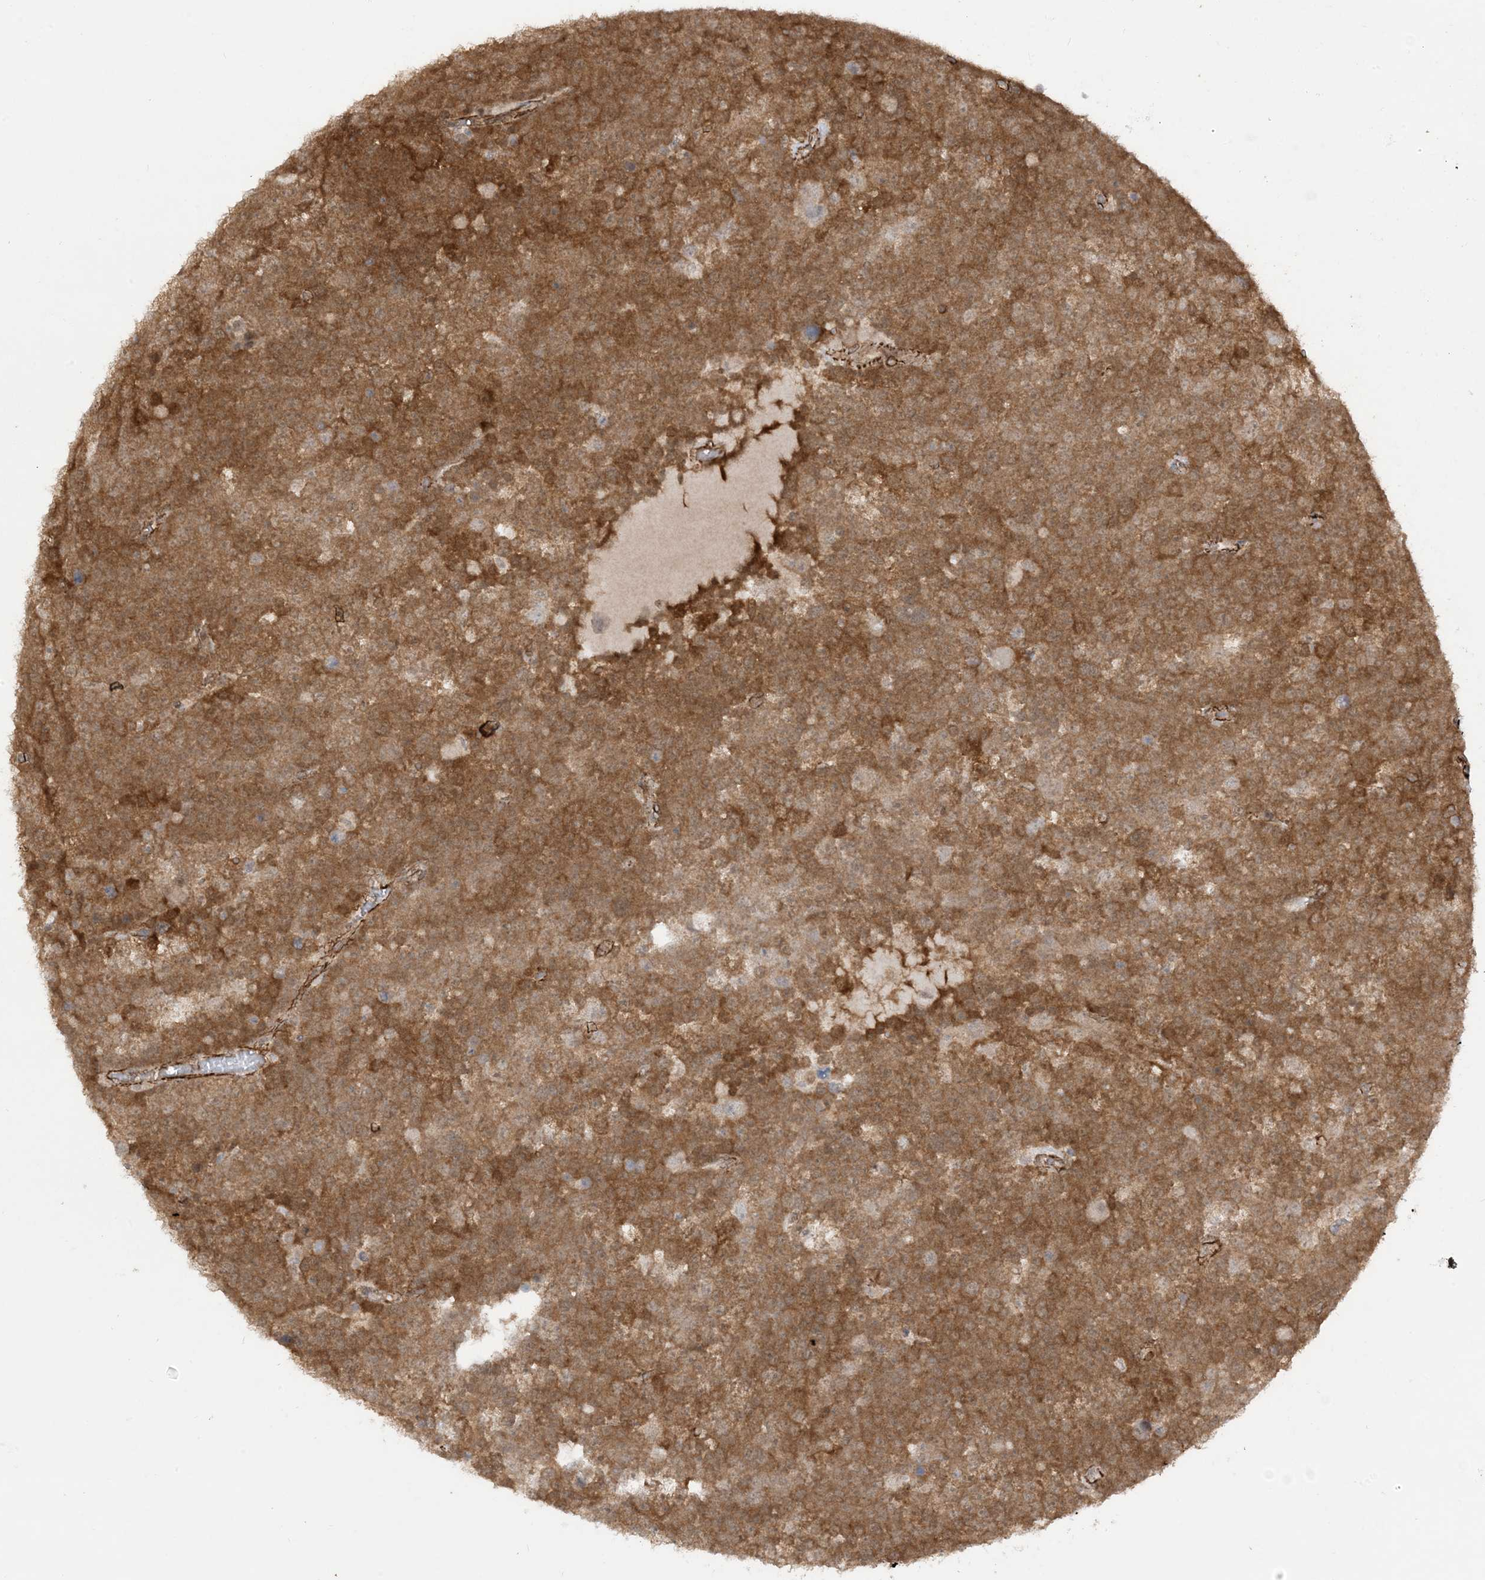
{"staining": {"intensity": "strong", "quantity": ">75%", "location": "cytoplasmic/membranous"}, "tissue": "testis cancer", "cell_type": "Tumor cells", "image_type": "cancer", "snomed": [{"axis": "morphology", "description": "Seminoma, NOS"}, {"axis": "topography", "description": "Testis"}], "caption": "The micrograph demonstrates a brown stain indicating the presence of a protein in the cytoplasmic/membranous of tumor cells in testis cancer (seminoma). (Stains: DAB in brown, nuclei in blue, Microscopy: brightfield microscopy at high magnification).", "gene": "TBCC", "patient": {"sex": "male", "age": 71}}